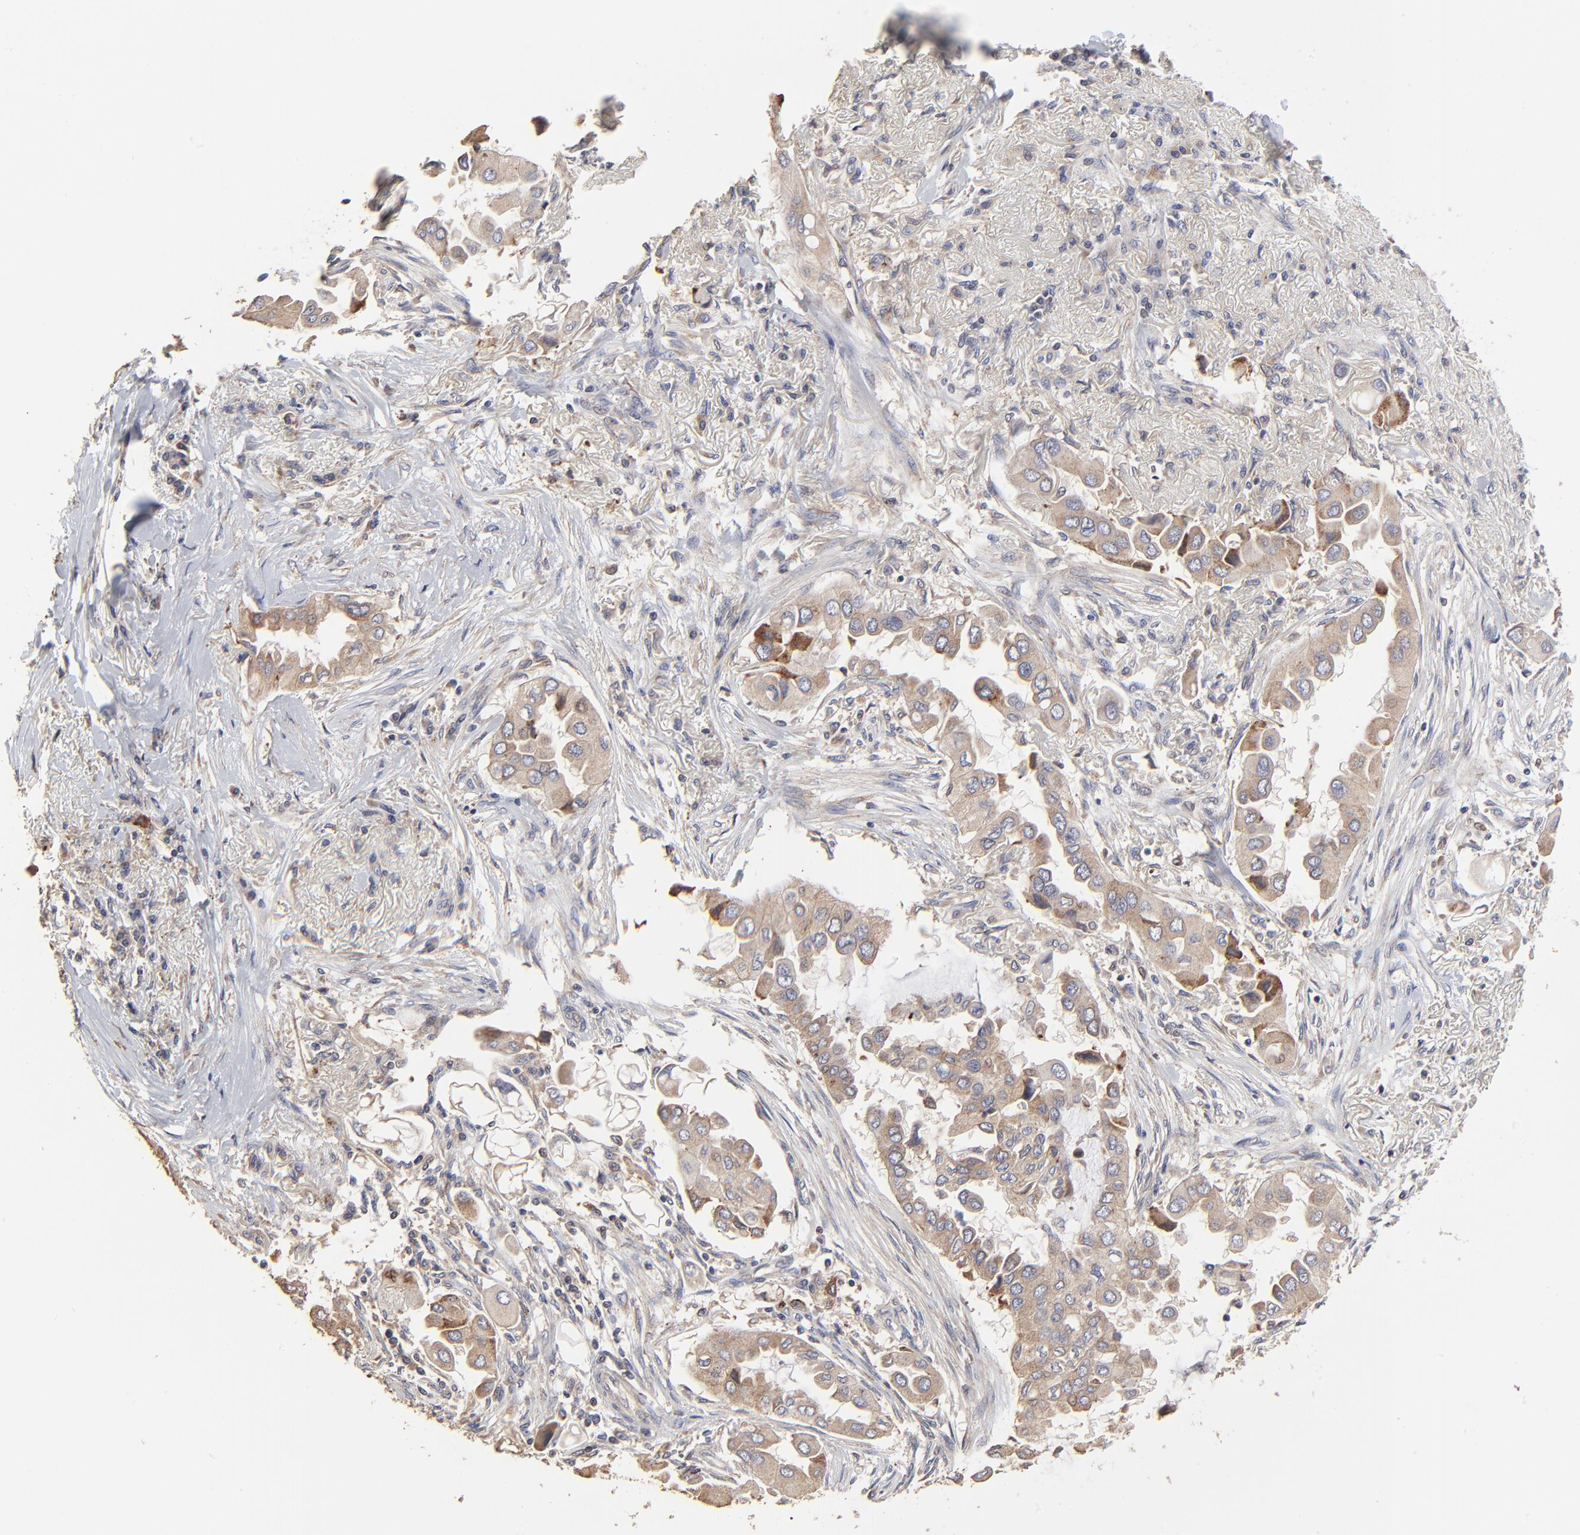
{"staining": {"intensity": "moderate", "quantity": ">75%", "location": "cytoplasmic/membranous"}, "tissue": "lung cancer", "cell_type": "Tumor cells", "image_type": "cancer", "snomed": [{"axis": "morphology", "description": "Adenocarcinoma, NOS"}, {"axis": "topography", "description": "Lung"}], "caption": "Lung cancer (adenocarcinoma) stained with a brown dye reveals moderate cytoplasmic/membranous positive staining in approximately >75% of tumor cells.", "gene": "ELP2", "patient": {"sex": "female", "age": 76}}